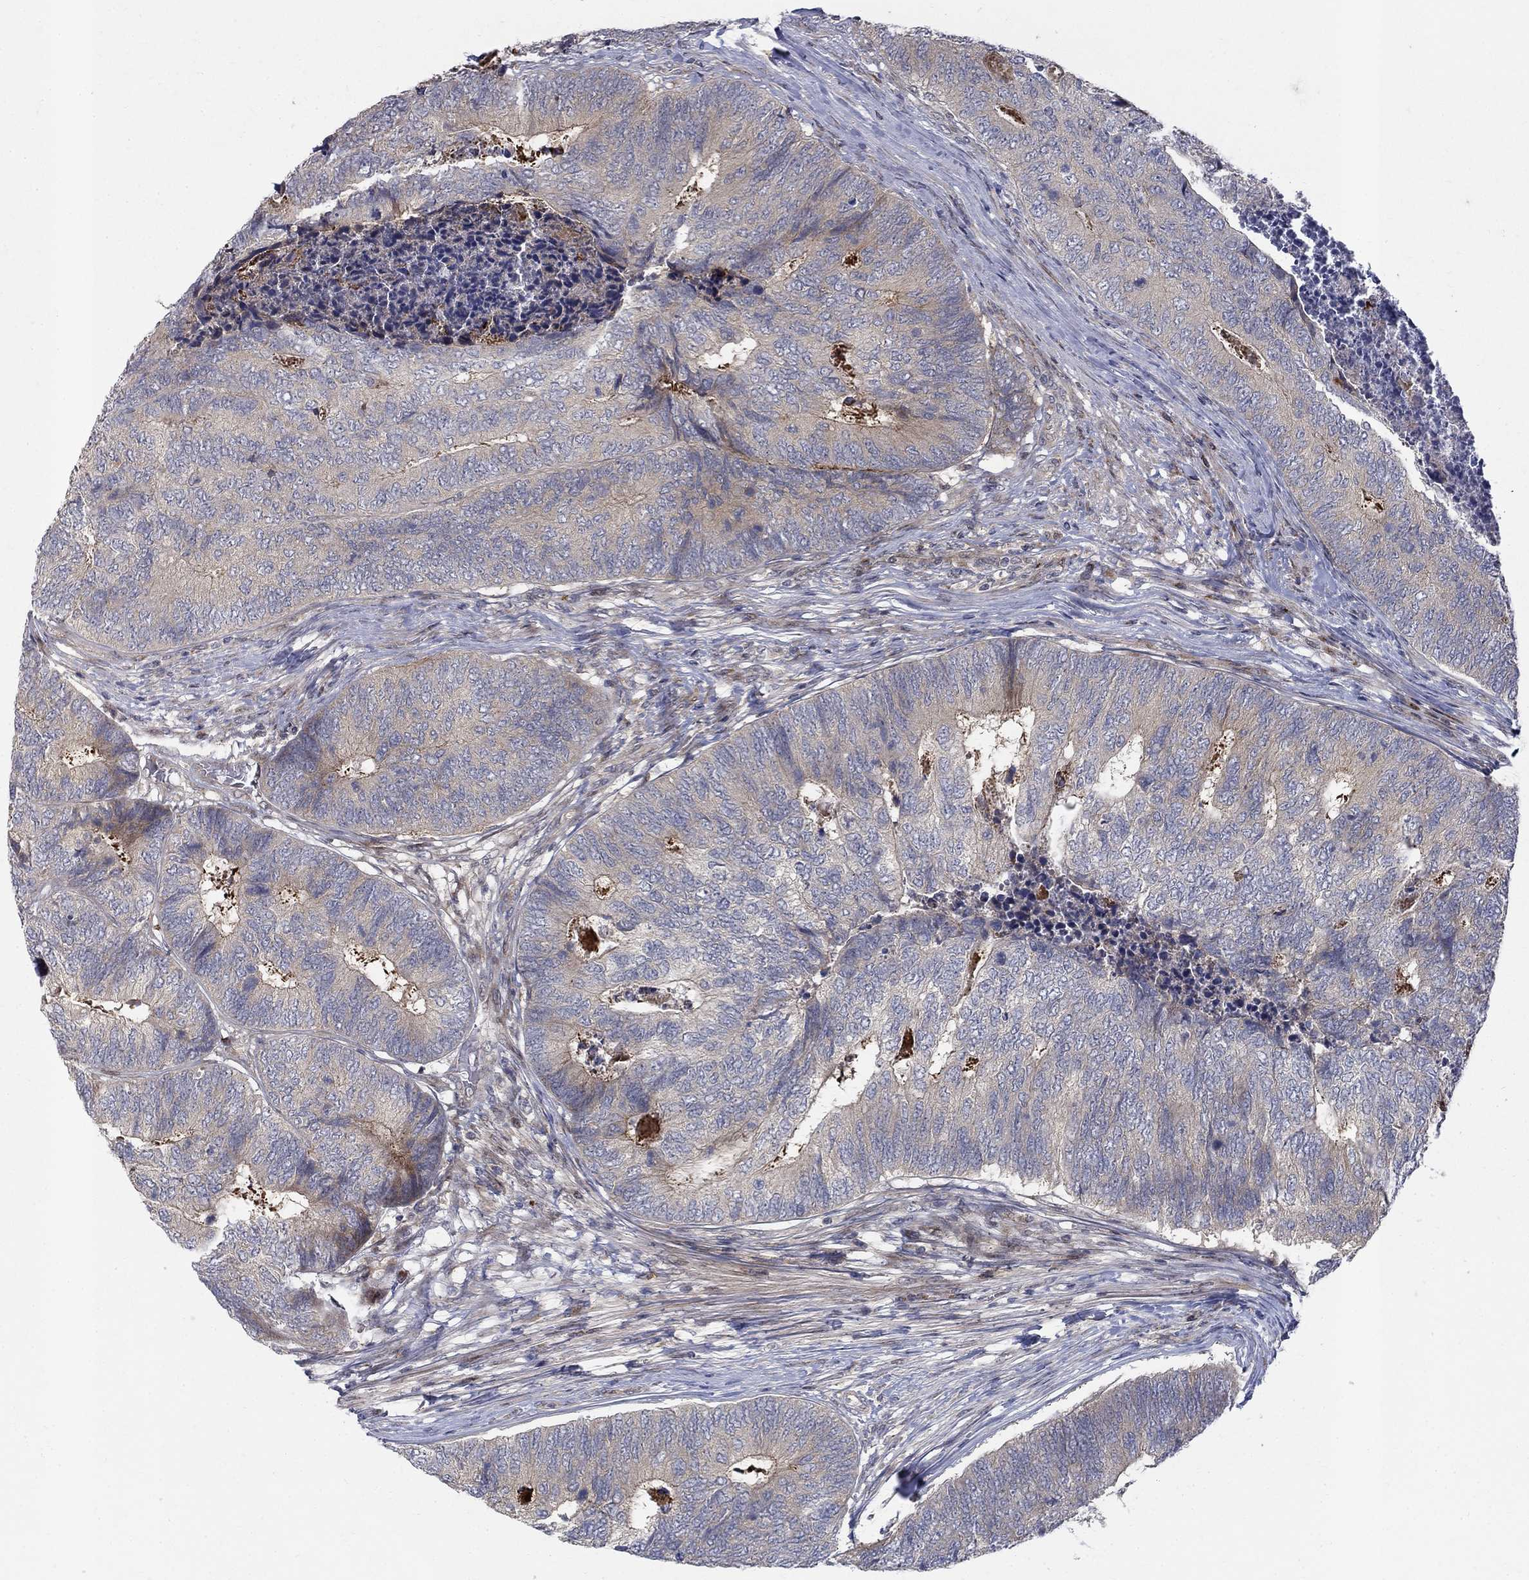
{"staining": {"intensity": "moderate", "quantity": "<25%", "location": "cytoplasmic/membranous"}, "tissue": "colorectal cancer", "cell_type": "Tumor cells", "image_type": "cancer", "snomed": [{"axis": "morphology", "description": "Adenocarcinoma, NOS"}, {"axis": "topography", "description": "Colon"}], "caption": "This is a histology image of immunohistochemistry (IHC) staining of adenocarcinoma (colorectal), which shows moderate expression in the cytoplasmic/membranous of tumor cells.", "gene": "WDR19", "patient": {"sex": "female", "age": 67}}